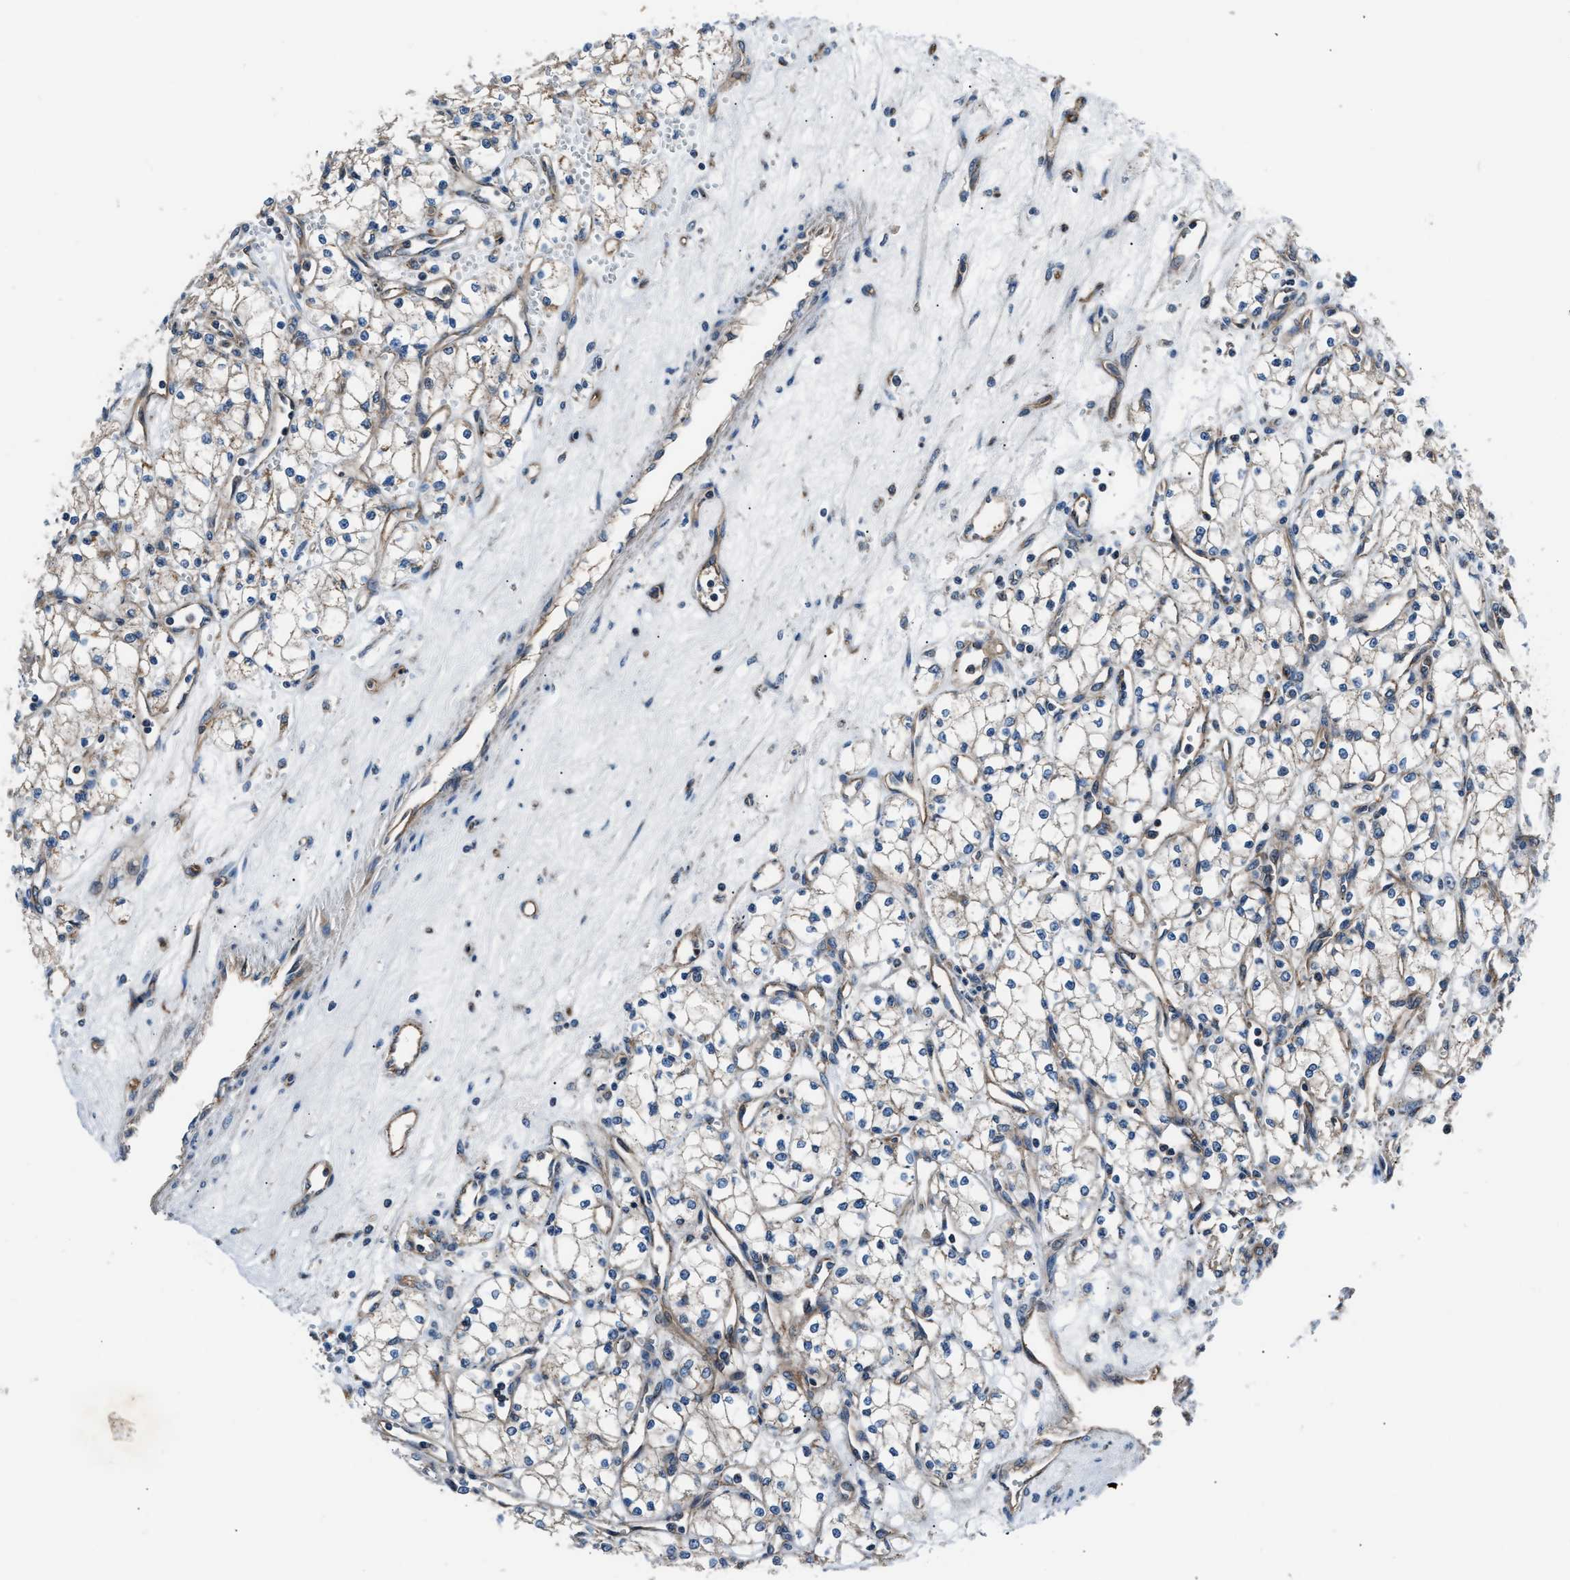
{"staining": {"intensity": "weak", "quantity": "25%-75%", "location": "cytoplasmic/membranous"}, "tissue": "renal cancer", "cell_type": "Tumor cells", "image_type": "cancer", "snomed": [{"axis": "morphology", "description": "Adenocarcinoma, NOS"}, {"axis": "topography", "description": "Kidney"}], "caption": "Immunohistochemical staining of renal cancer (adenocarcinoma) shows low levels of weak cytoplasmic/membranous protein positivity in approximately 25%-75% of tumor cells. The protein is stained brown, and the nuclei are stained in blue (DAB IHC with brightfield microscopy, high magnification).", "gene": "GGCT", "patient": {"sex": "male", "age": 59}}